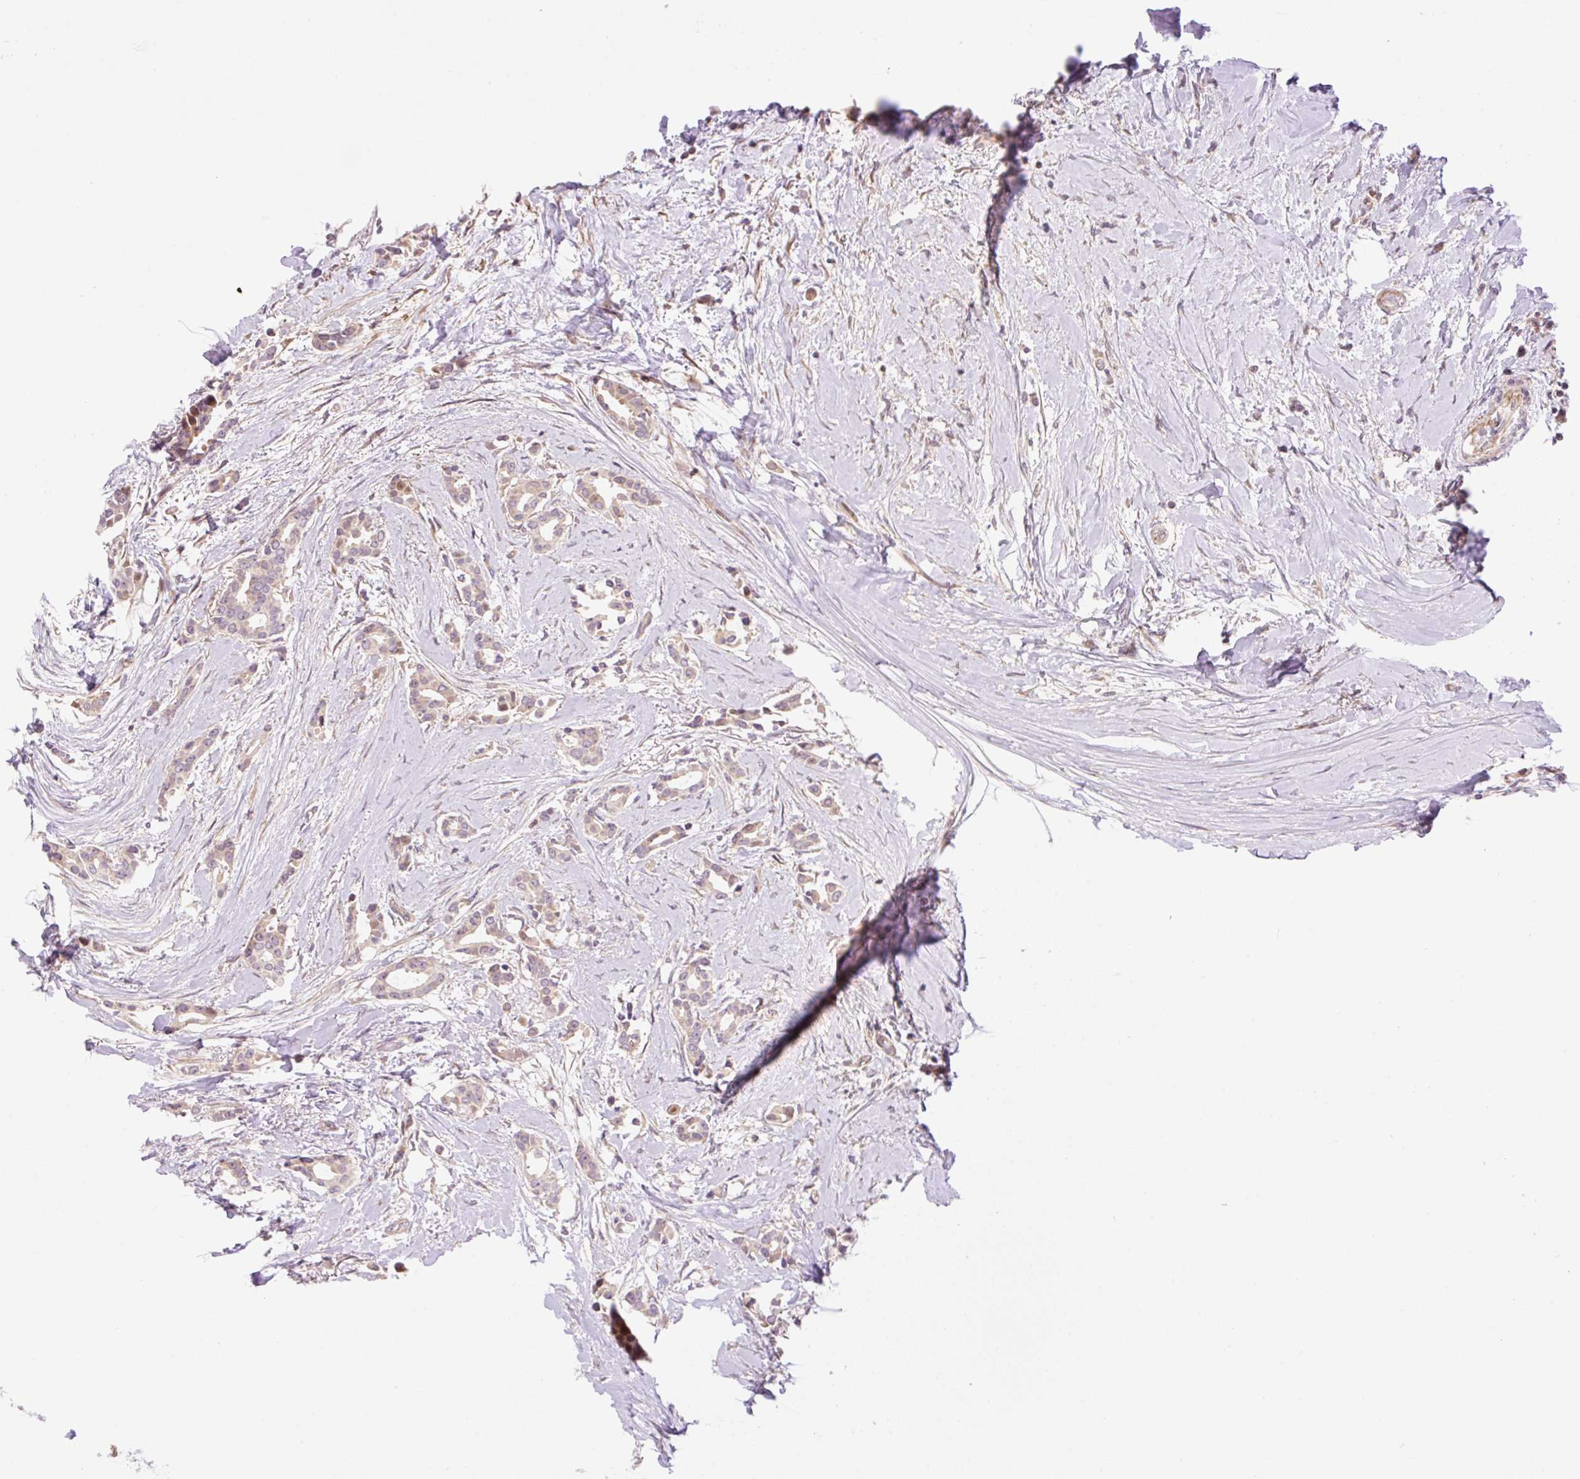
{"staining": {"intensity": "weak", "quantity": "<25%", "location": "cytoplasmic/membranous"}, "tissue": "breast cancer", "cell_type": "Tumor cells", "image_type": "cancer", "snomed": [{"axis": "morphology", "description": "Duct carcinoma"}, {"axis": "topography", "description": "Breast"}], "caption": "Immunohistochemical staining of human breast cancer displays no significant positivity in tumor cells.", "gene": "ZNF394", "patient": {"sex": "female", "age": 64}}